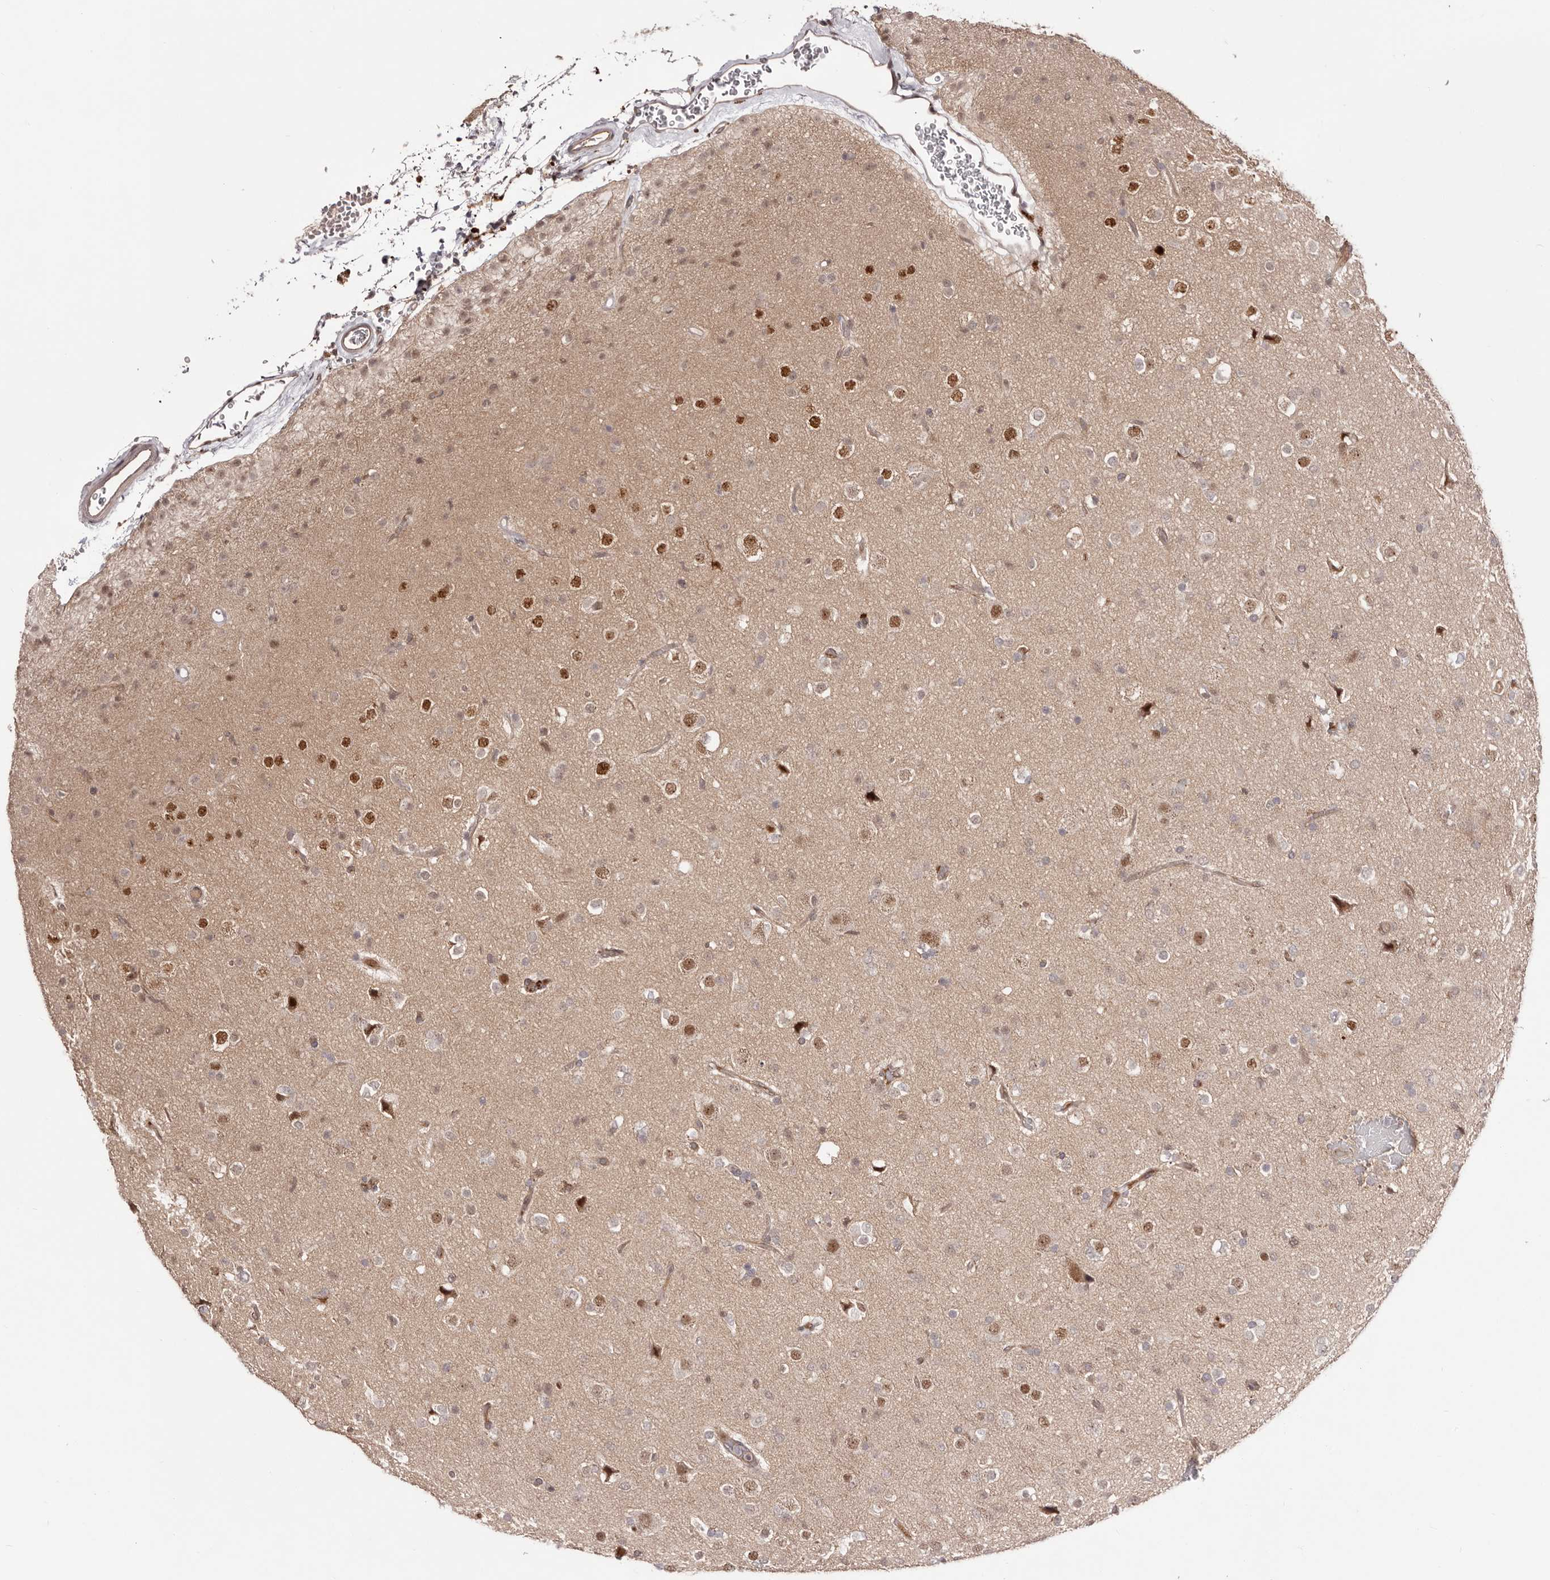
{"staining": {"intensity": "moderate", "quantity": "25%-75%", "location": "nuclear"}, "tissue": "glioma", "cell_type": "Tumor cells", "image_type": "cancer", "snomed": [{"axis": "morphology", "description": "Glioma, malignant, Low grade"}, {"axis": "topography", "description": "Brain"}], "caption": "Immunohistochemical staining of human glioma shows moderate nuclear protein positivity in approximately 25%-75% of tumor cells.", "gene": "EGR3", "patient": {"sex": "male", "age": 65}}